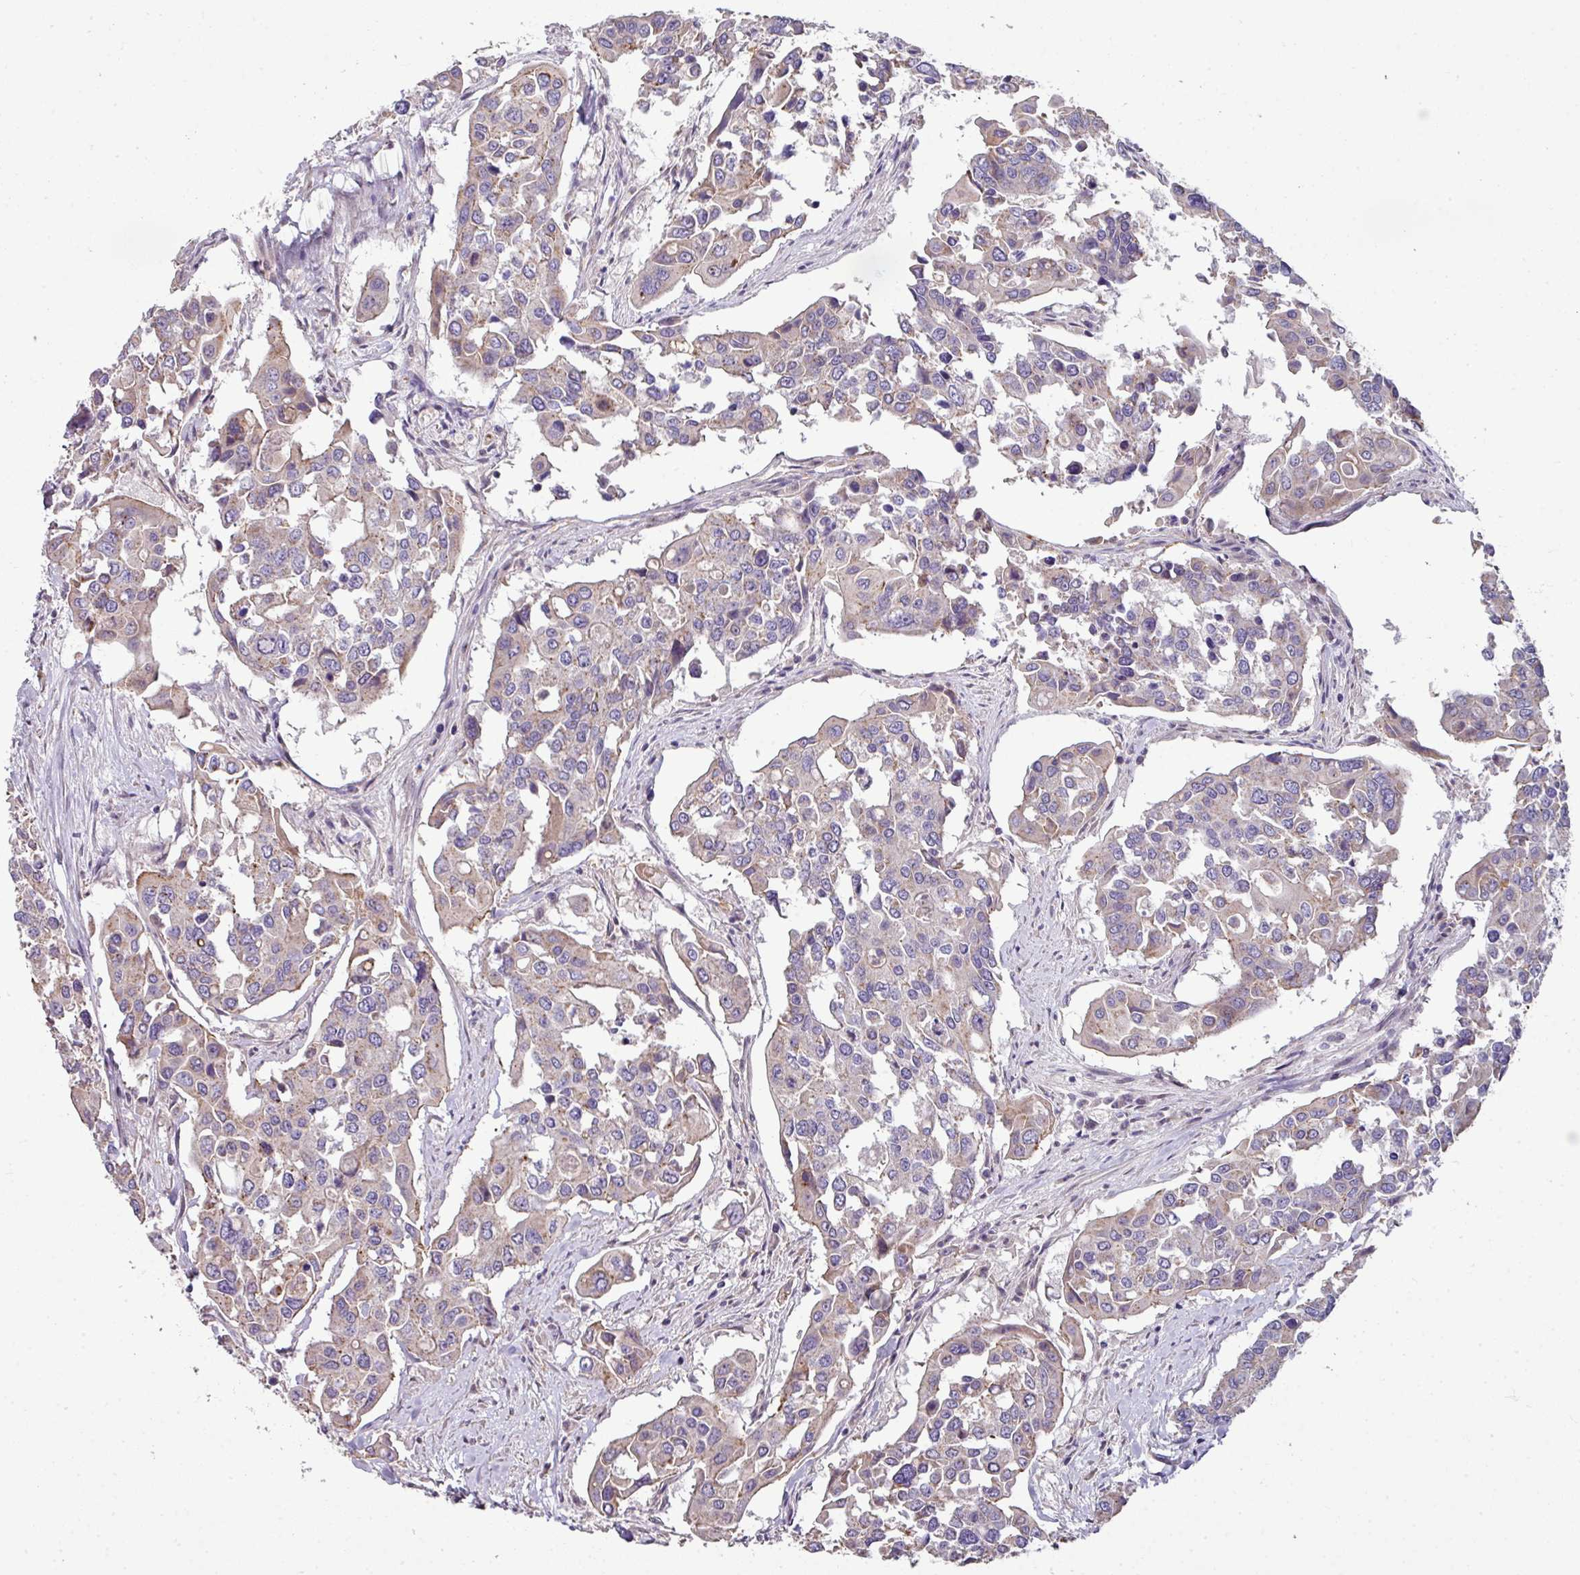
{"staining": {"intensity": "weak", "quantity": "<25%", "location": "cytoplasmic/membranous"}, "tissue": "colorectal cancer", "cell_type": "Tumor cells", "image_type": "cancer", "snomed": [{"axis": "morphology", "description": "Adenocarcinoma, NOS"}, {"axis": "topography", "description": "Colon"}], "caption": "The IHC histopathology image has no significant positivity in tumor cells of colorectal cancer (adenocarcinoma) tissue.", "gene": "LRRC9", "patient": {"sex": "male", "age": 77}}